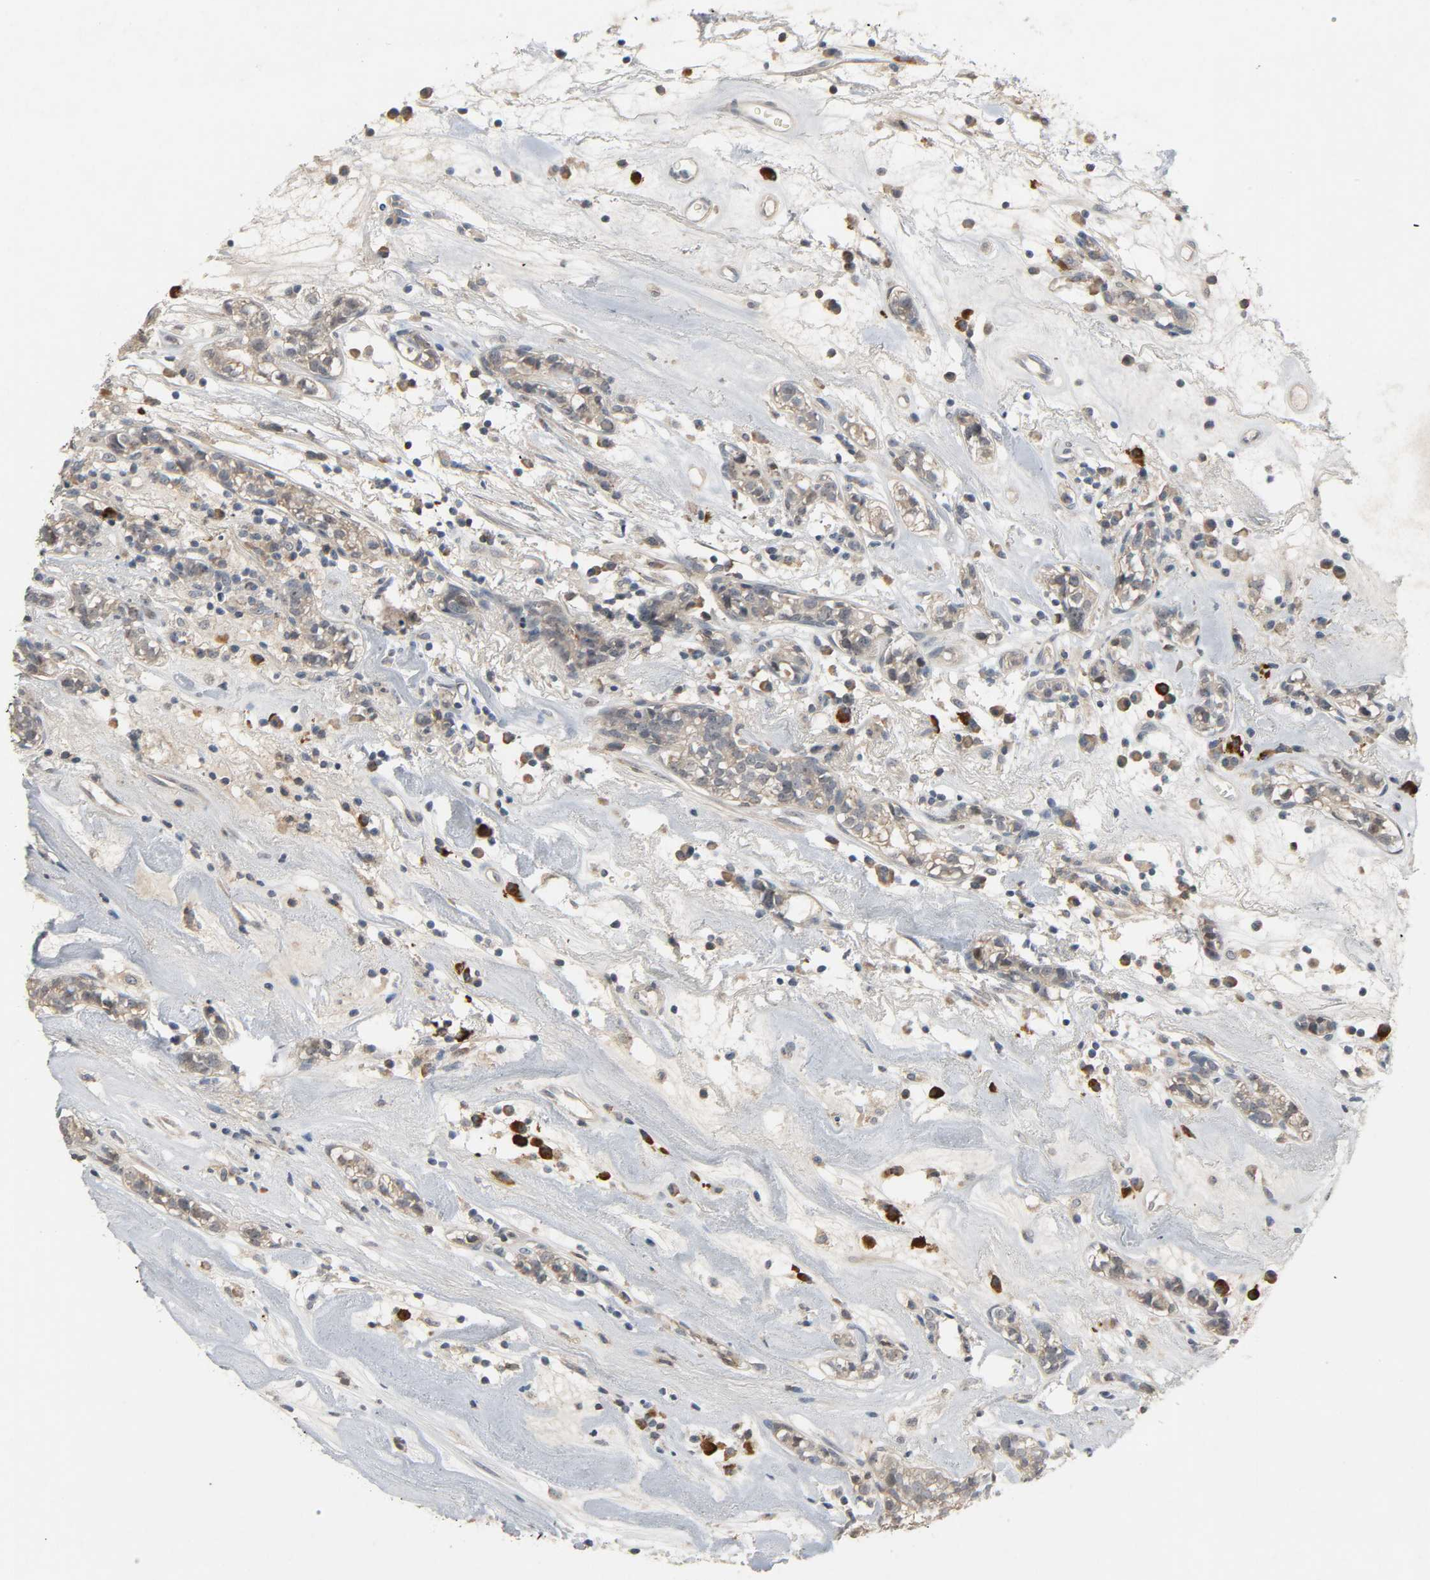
{"staining": {"intensity": "weak", "quantity": ">75%", "location": "cytoplasmic/membranous"}, "tissue": "head and neck cancer", "cell_type": "Tumor cells", "image_type": "cancer", "snomed": [{"axis": "morphology", "description": "Adenocarcinoma, NOS"}, {"axis": "topography", "description": "Salivary gland"}, {"axis": "topography", "description": "Head-Neck"}], "caption": "Brown immunohistochemical staining in adenocarcinoma (head and neck) displays weak cytoplasmic/membranous positivity in about >75% of tumor cells.", "gene": "CD4", "patient": {"sex": "female", "age": 65}}